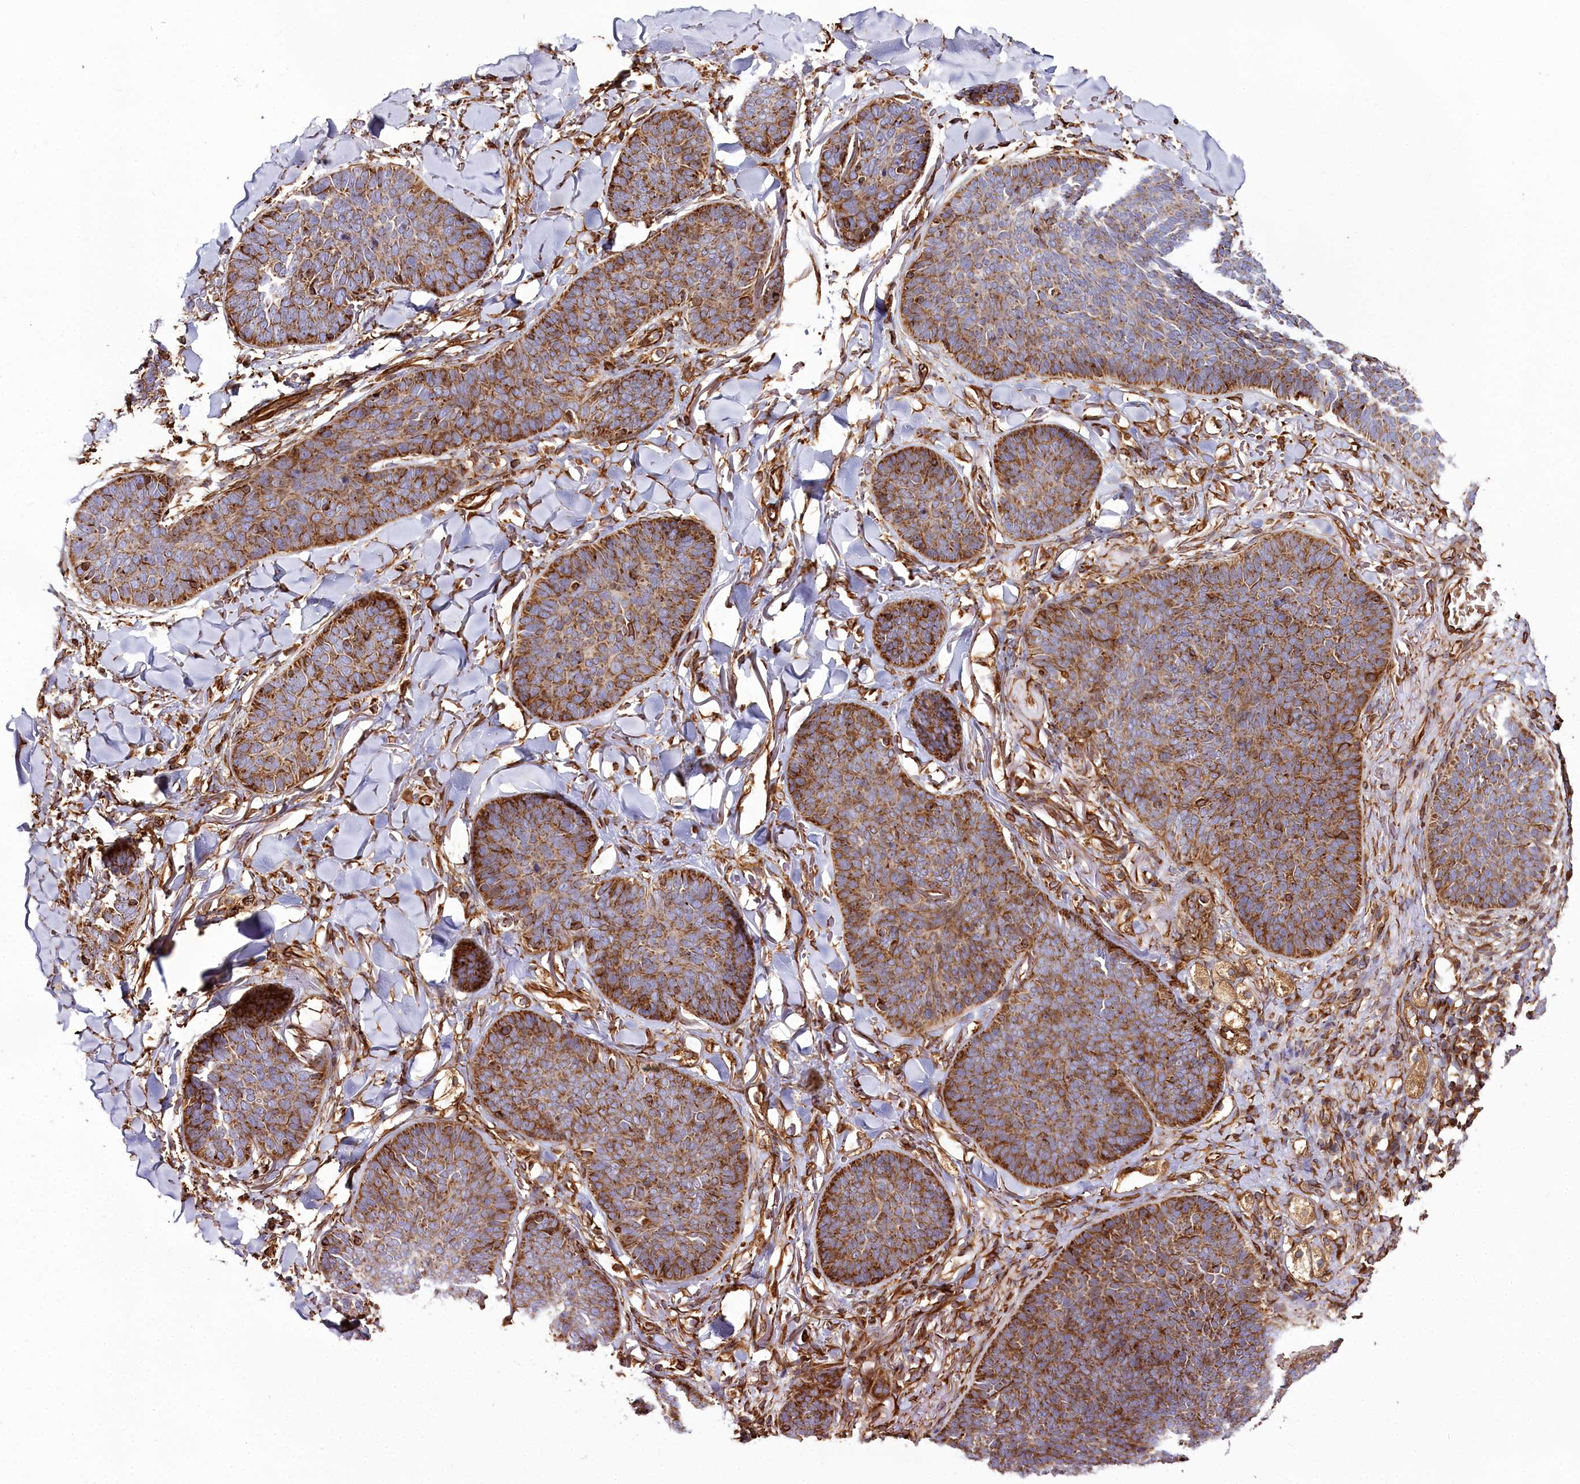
{"staining": {"intensity": "strong", "quantity": ">75%", "location": "cytoplasmic/membranous"}, "tissue": "skin cancer", "cell_type": "Tumor cells", "image_type": "cancer", "snomed": [{"axis": "morphology", "description": "Basal cell carcinoma"}, {"axis": "topography", "description": "Skin"}], "caption": "Immunohistochemistry micrograph of human skin cancer stained for a protein (brown), which reveals high levels of strong cytoplasmic/membranous expression in about >75% of tumor cells.", "gene": "THUMPD3", "patient": {"sex": "male", "age": 85}}